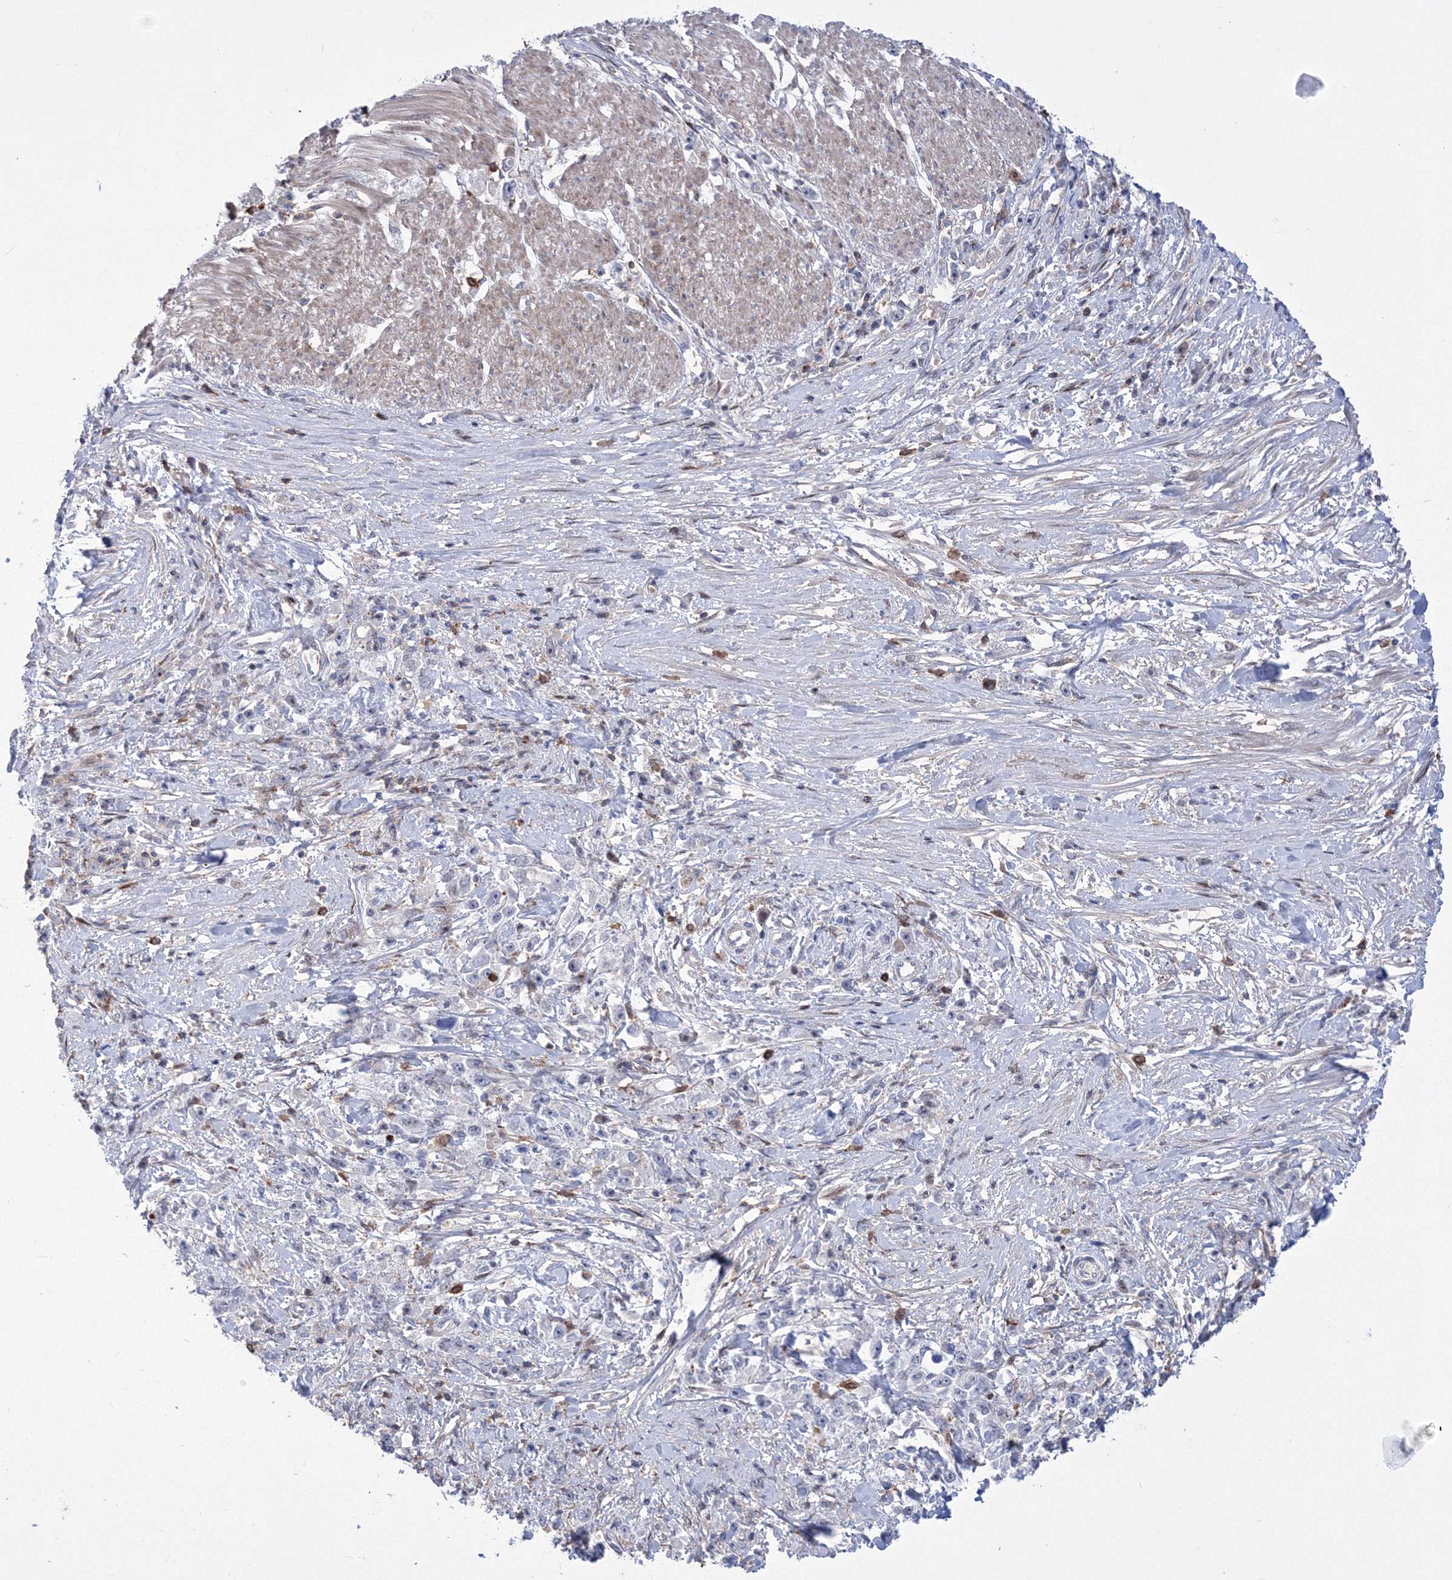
{"staining": {"intensity": "negative", "quantity": "none", "location": "none"}, "tissue": "stomach cancer", "cell_type": "Tumor cells", "image_type": "cancer", "snomed": [{"axis": "morphology", "description": "Adenocarcinoma, NOS"}, {"axis": "topography", "description": "Stomach"}], "caption": "Stomach cancer stained for a protein using IHC exhibits no positivity tumor cells.", "gene": "RNPEPL1", "patient": {"sex": "female", "age": 59}}